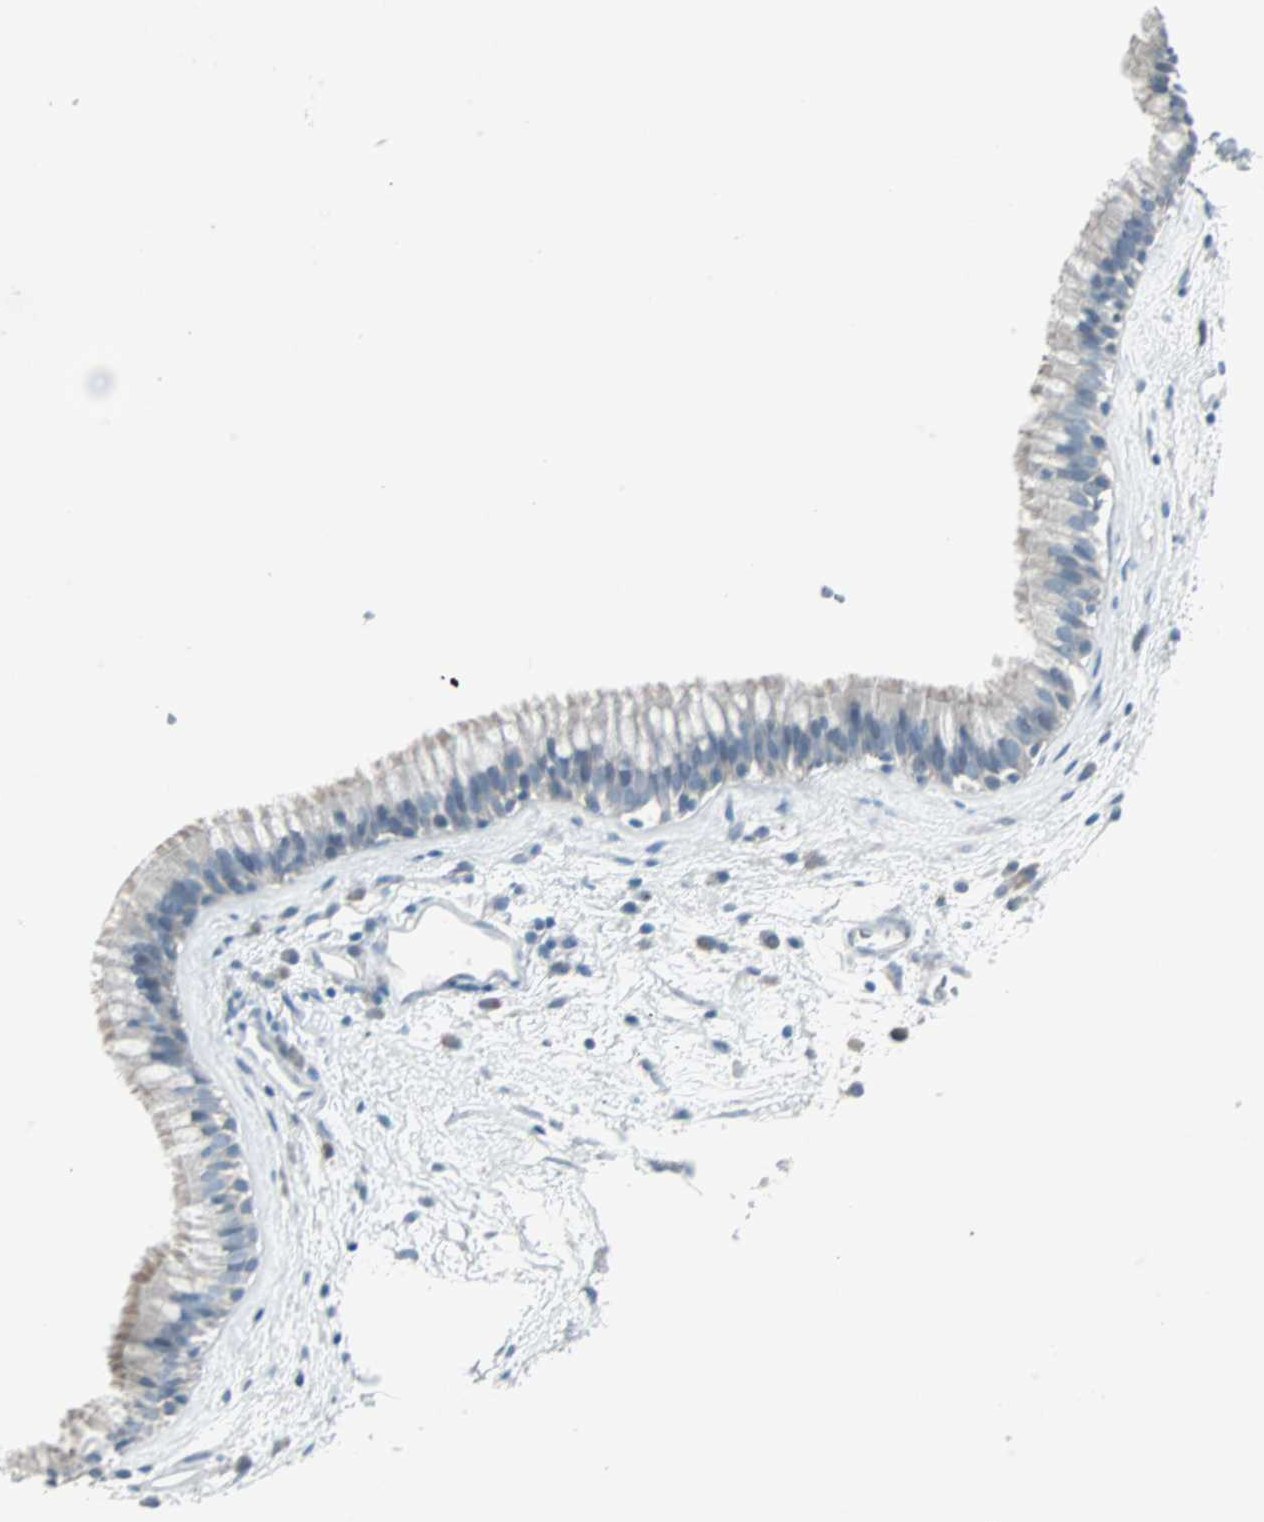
{"staining": {"intensity": "negative", "quantity": "none", "location": "none"}, "tissue": "nasopharynx", "cell_type": "Respiratory epithelial cells", "image_type": "normal", "snomed": [{"axis": "morphology", "description": "Normal tissue, NOS"}, {"axis": "morphology", "description": "Inflammation, NOS"}, {"axis": "topography", "description": "Nasopharynx"}], "caption": "Immunohistochemical staining of benign nasopharynx reveals no significant positivity in respiratory epithelial cells.", "gene": "LANCL3", "patient": {"sex": "male", "age": 48}}